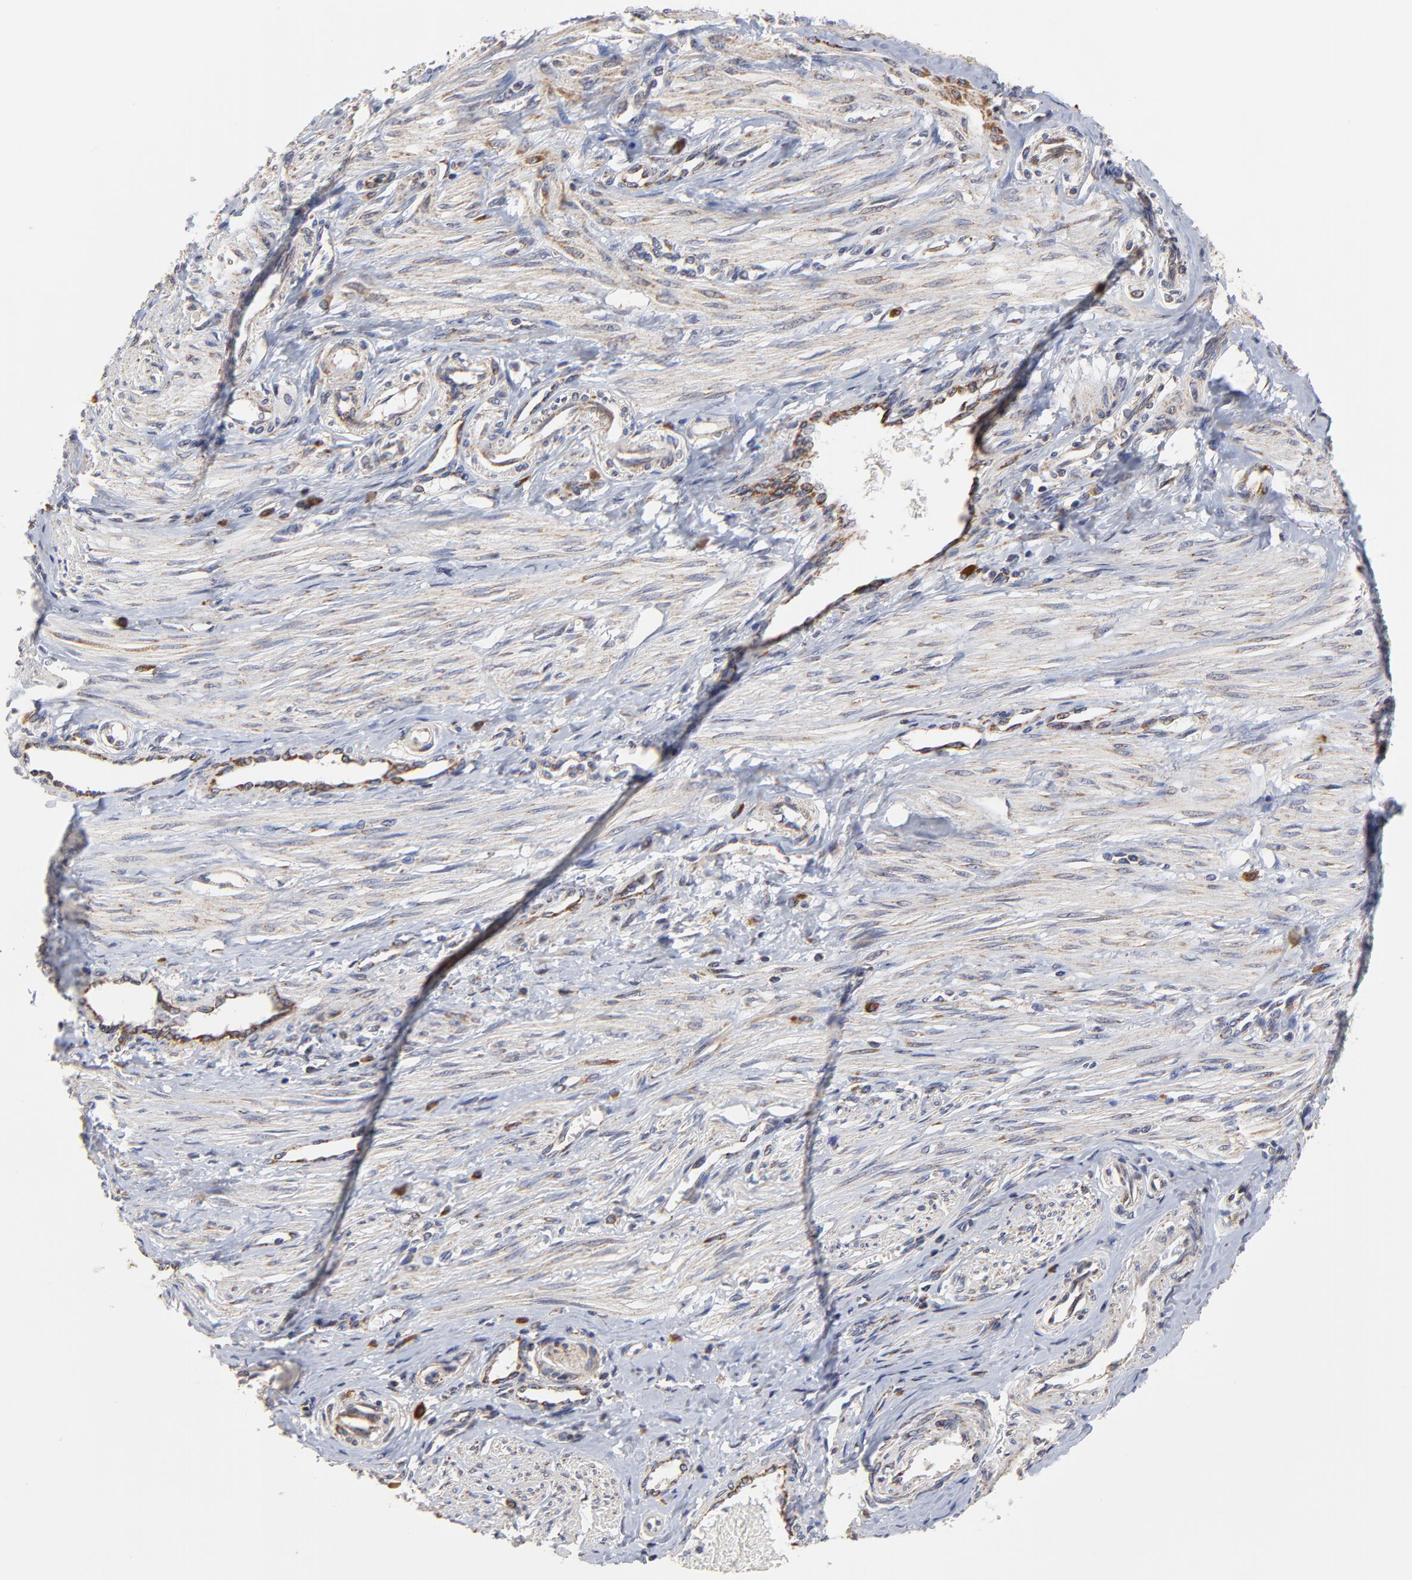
{"staining": {"intensity": "negative", "quantity": "none", "location": "none"}, "tissue": "smooth muscle", "cell_type": "Smooth muscle cells", "image_type": "normal", "snomed": [{"axis": "morphology", "description": "Normal tissue, NOS"}, {"axis": "topography", "description": "Smooth muscle"}, {"axis": "topography", "description": "Uterus"}], "caption": "This is a photomicrograph of IHC staining of normal smooth muscle, which shows no positivity in smooth muscle cells.", "gene": "ZNF550", "patient": {"sex": "female", "age": 39}}